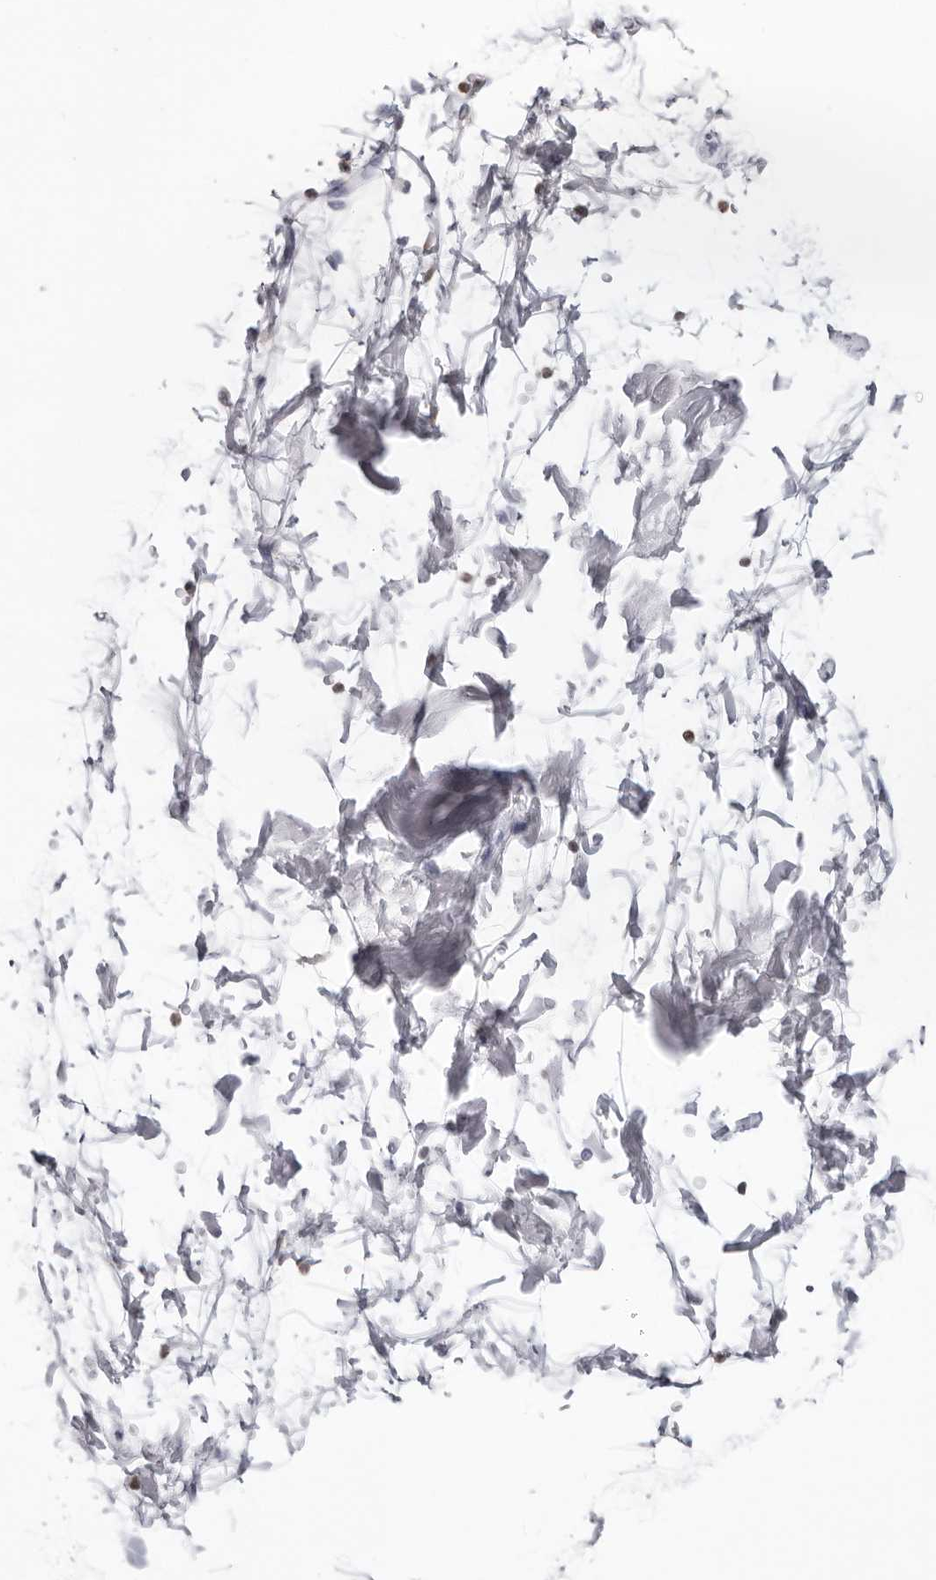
{"staining": {"intensity": "negative", "quantity": "none", "location": "none"}, "tissue": "adipose tissue", "cell_type": "Adipocytes", "image_type": "normal", "snomed": [{"axis": "morphology", "description": "Normal tissue, NOS"}, {"axis": "topography", "description": "Soft tissue"}], "caption": "Human adipose tissue stained for a protein using immunohistochemistry (IHC) shows no positivity in adipocytes.", "gene": "FMNL1", "patient": {"sex": "male", "age": 72}}